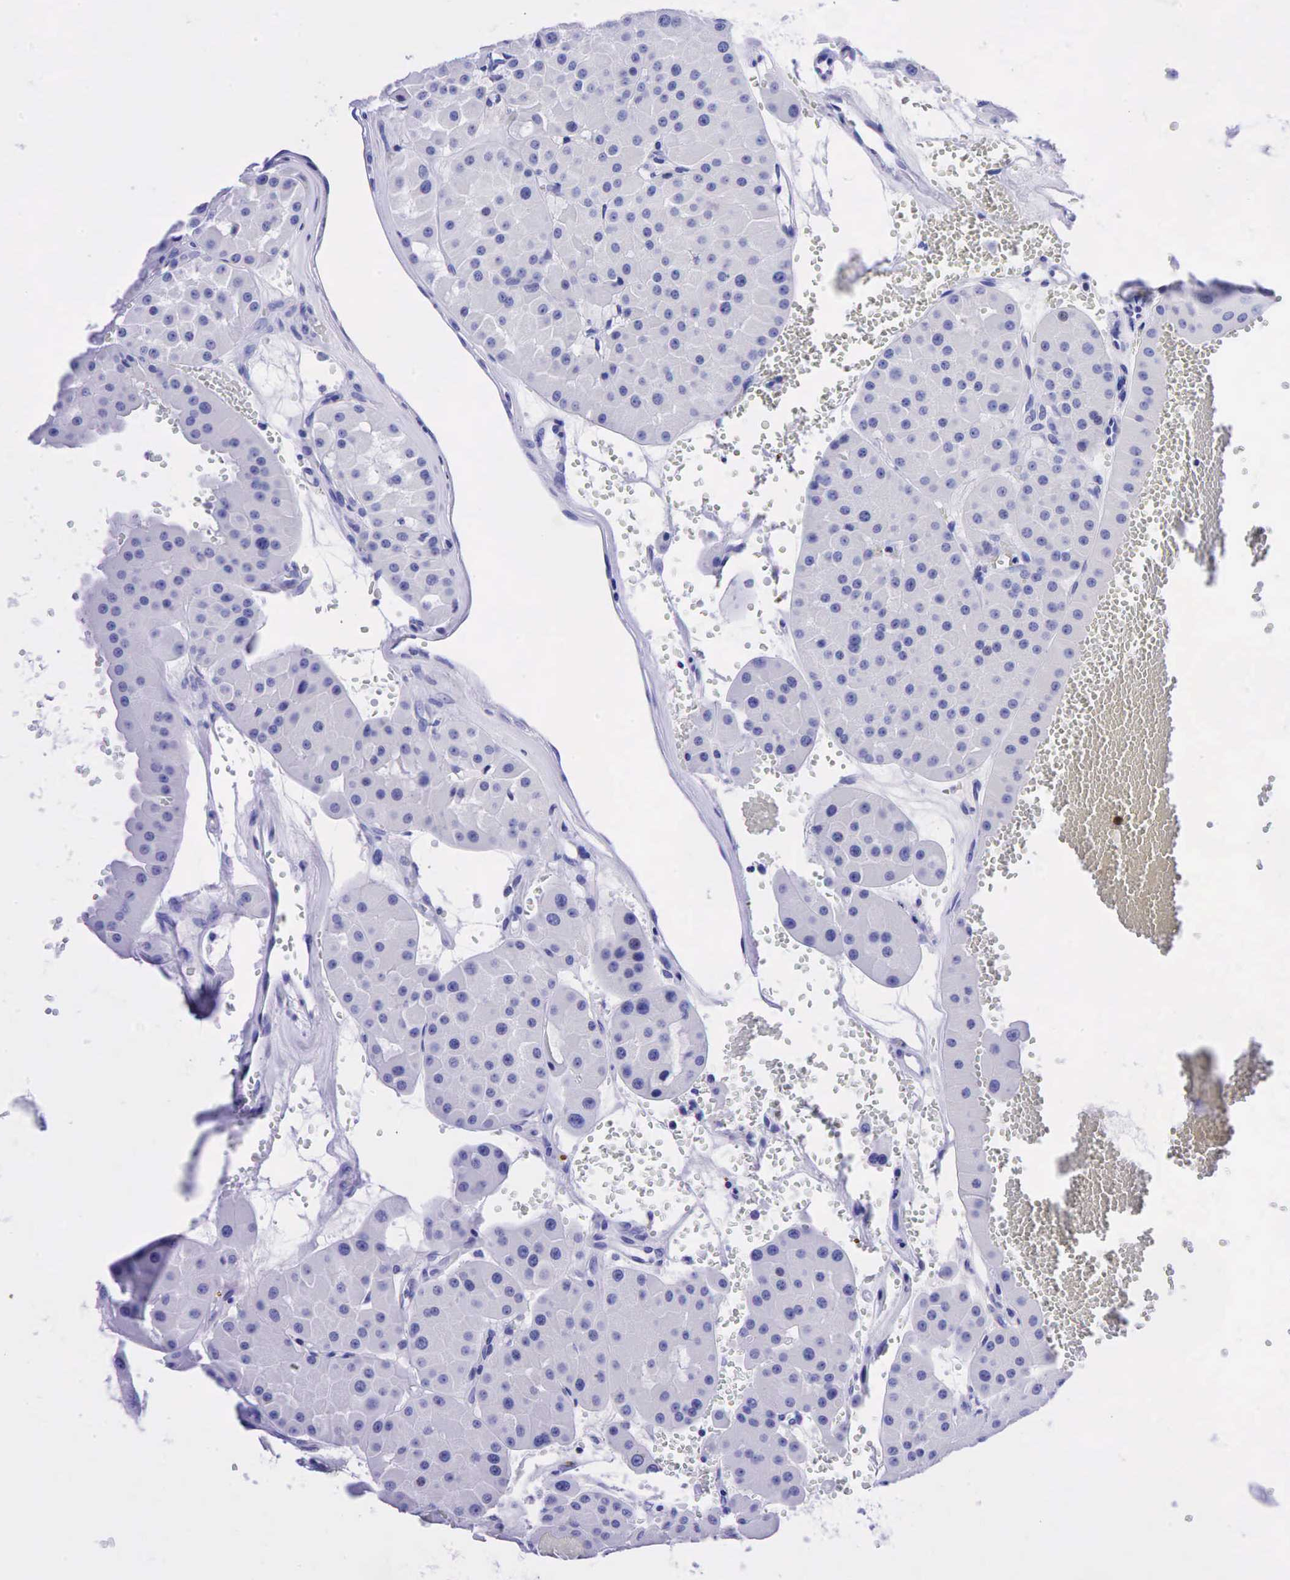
{"staining": {"intensity": "negative", "quantity": "none", "location": "none"}, "tissue": "renal cancer", "cell_type": "Tumor cells", "image_type": "cancer", "snomed": [{"axis": "morphology", "description": "Adenocarcinoma, uncertain malignant potential"}, {"axis": "topography", "description": "Kidney"}], "caption": "Immunohistochemical staining of renal cancer demonstrates no significant positivity in tumor cells.", "gene": "FUT4", "patient": {"sex": "male", "age": 63}}